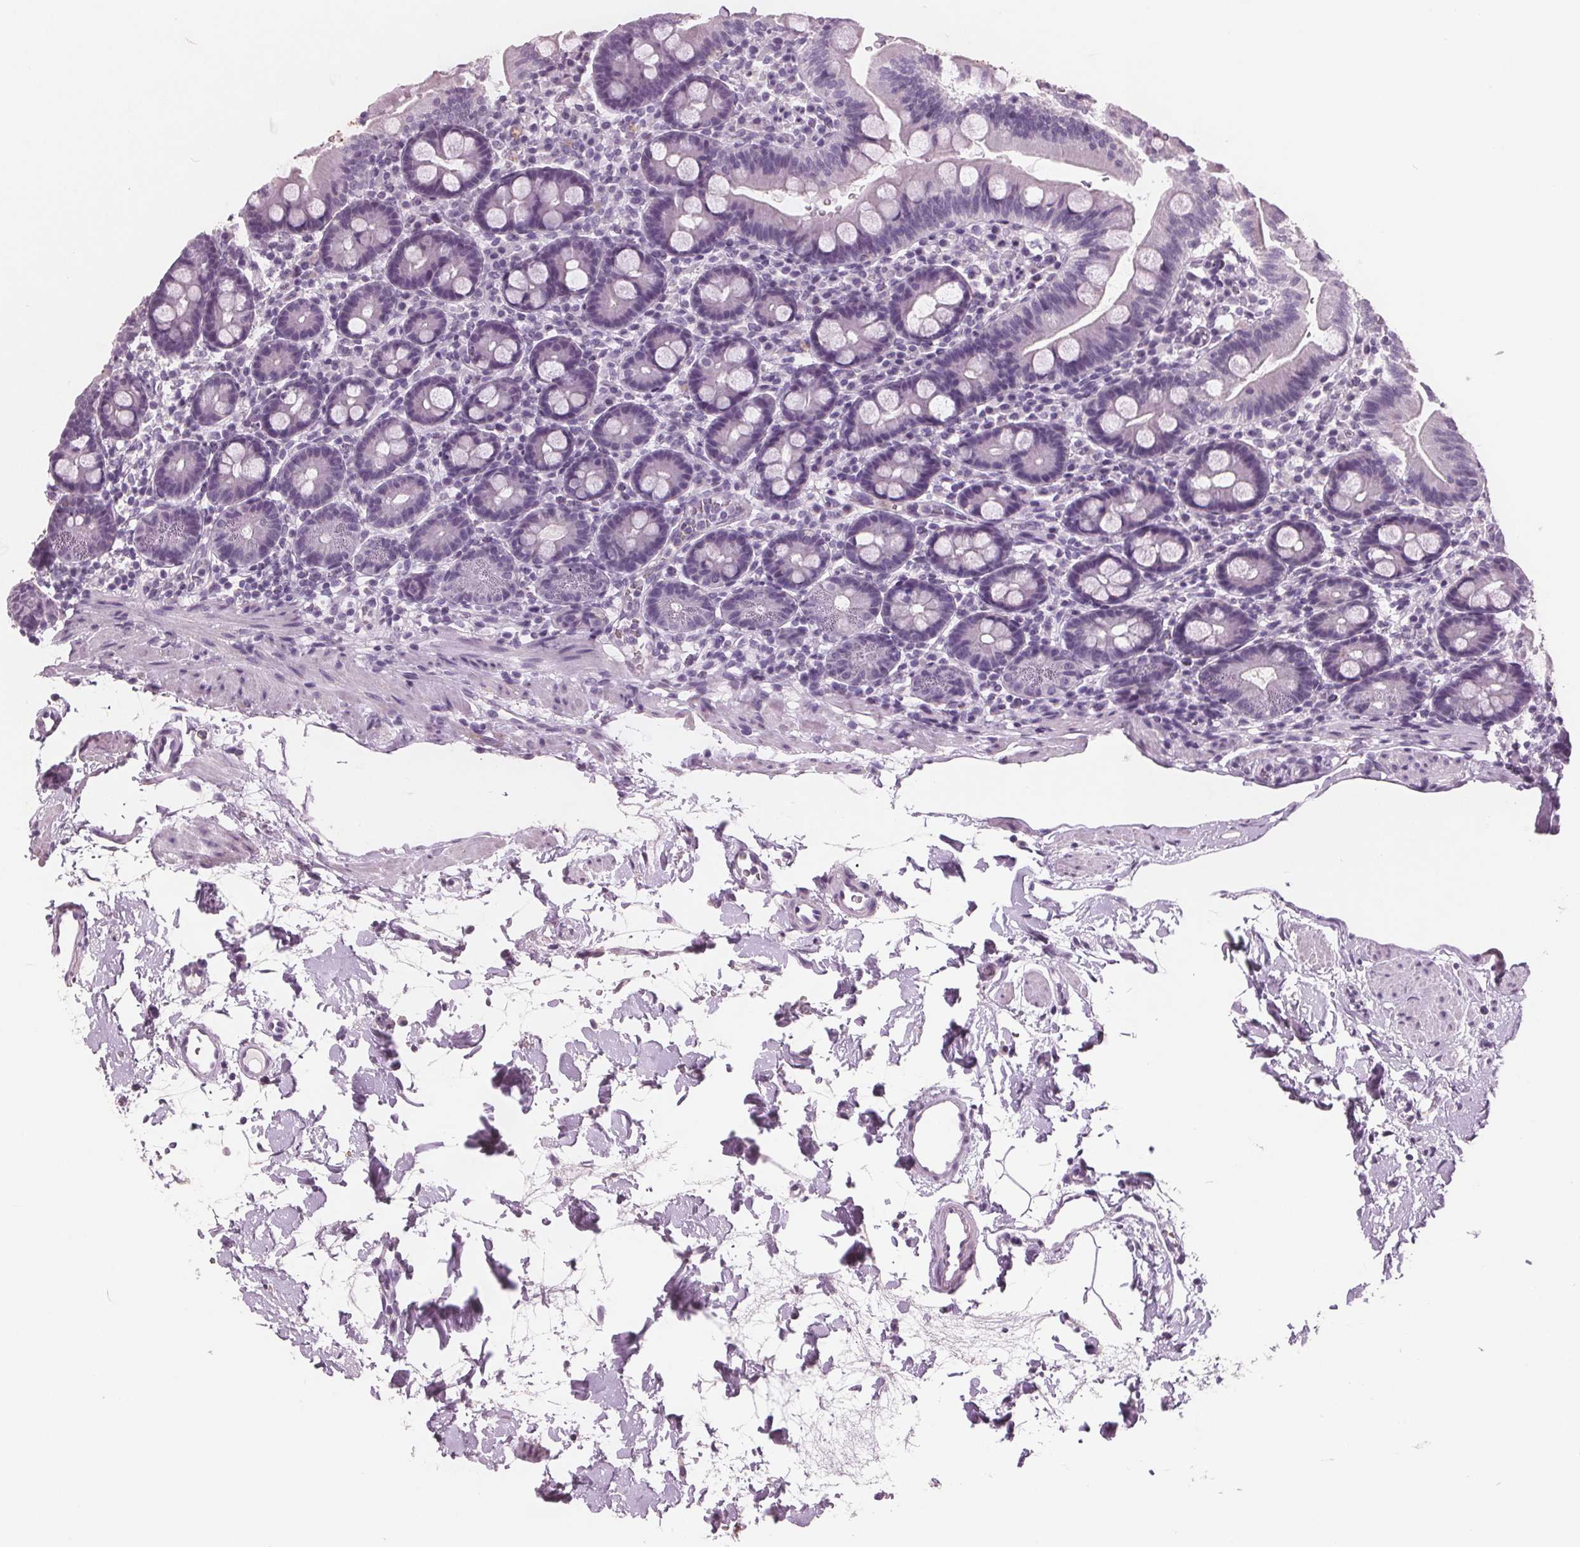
{"staining": {"intensity": "strong", "quantity": "25%-75%", "location": "cytoplasmic/membranous"}, "tissue": "duodenum", "cell_type": "Glandular cells", "image_type": "normal", "snomed": [{"axis": "morphology", "description": "Normal tissue, NOS"}, {"axis": "topography", "description": "Duodenum"}], "caption": "Protein expression analysis of unremarkable human duodenum reveals strong cytoplasmic/membranous expression in about 25%-75% of glandular cells. The protein of interest is stained brown, and the nuclei are stained in blue (DAB IHC with brightfield microscopy, high magnification).", "gene": "PTPN14", "patient": {"sex": "male", "age": 59}}